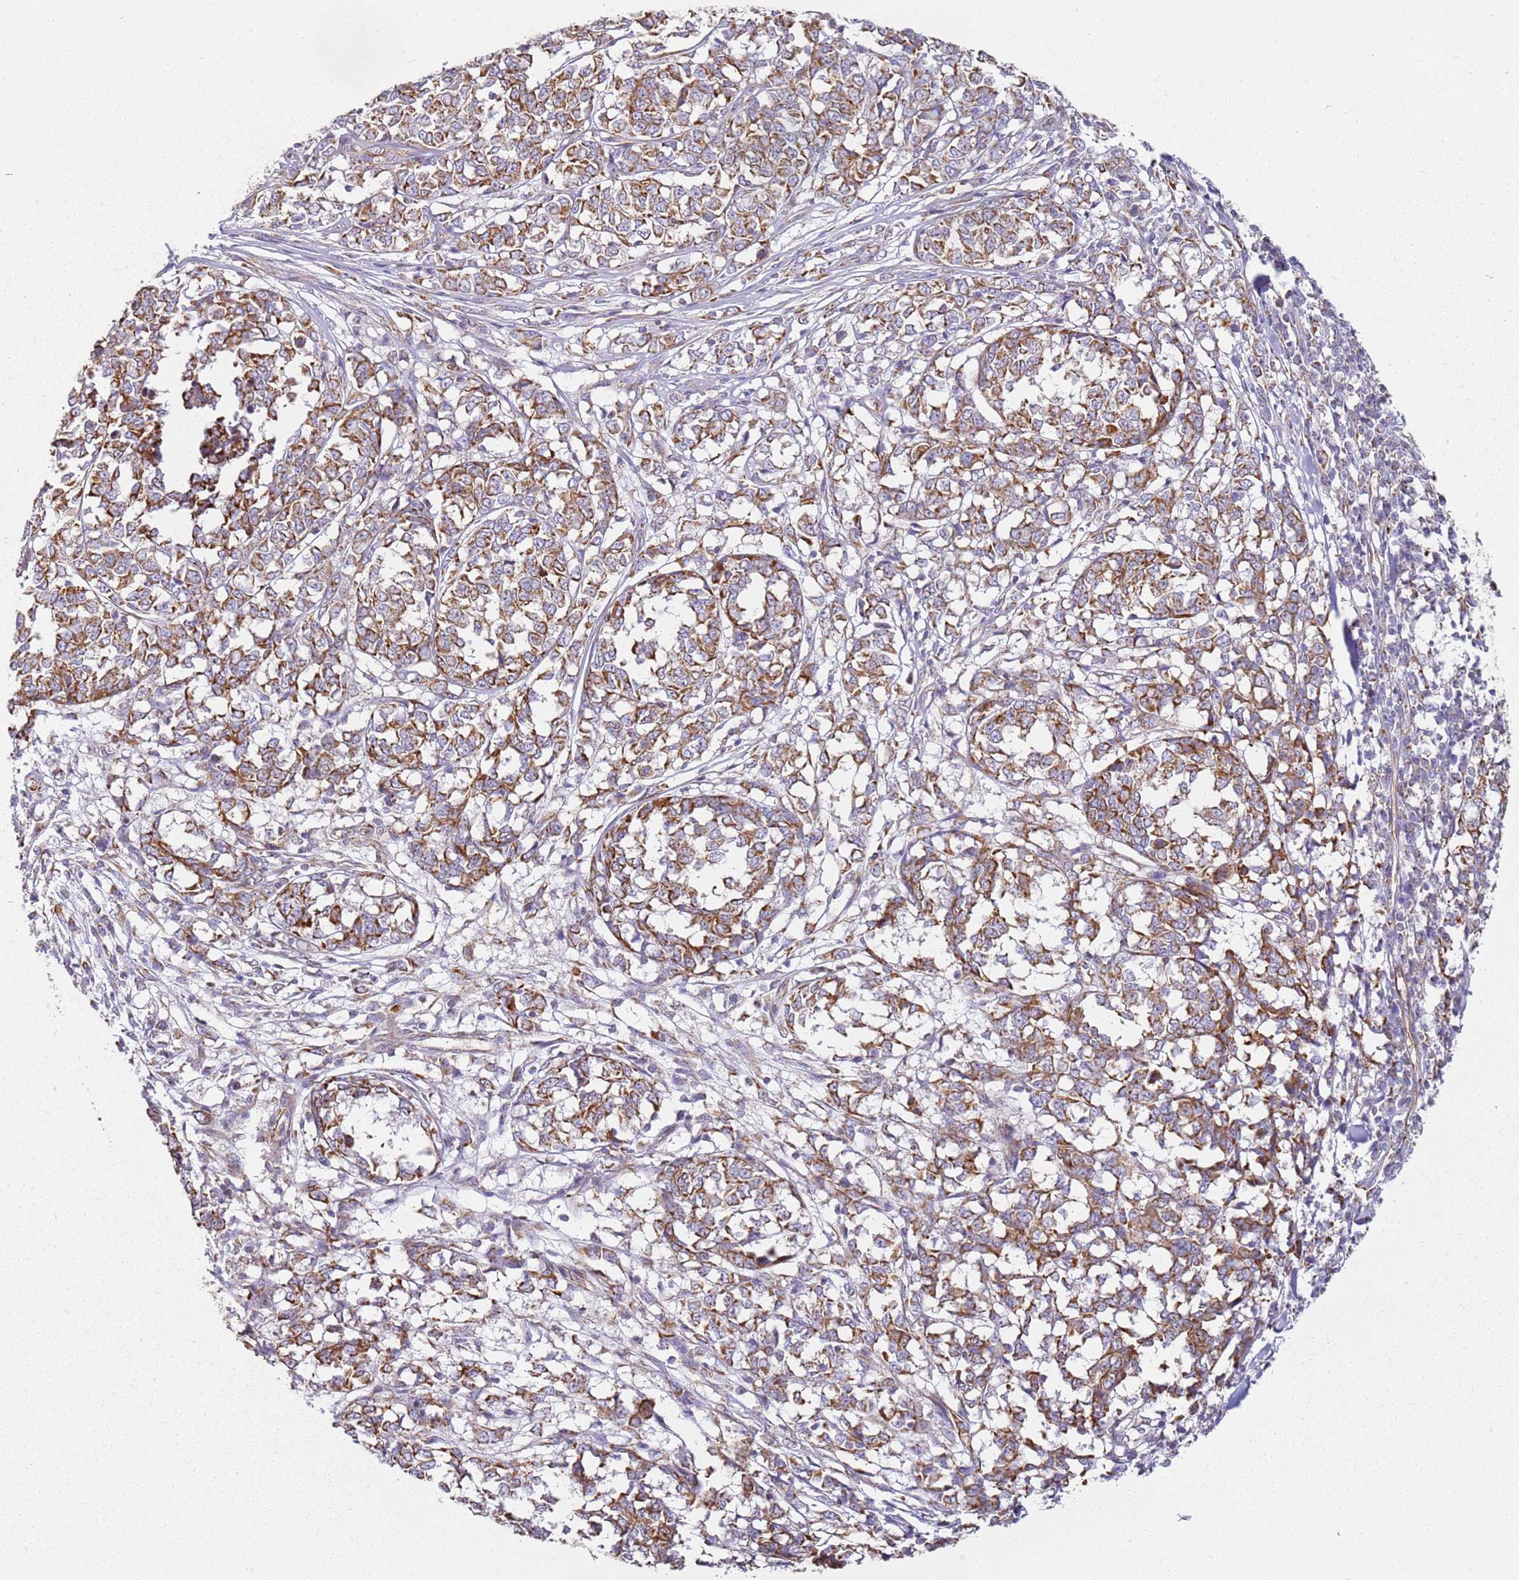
{"staining": {"intensity": "moderate", "quantity": ">75%", "location": "cytoplasmic/membranous"}, "tissue": "melanoma", "cell_type": "Tumor cells", "image_type": "cancer", "snomed": [{"axis": "morphology", "description": "Malignant melanoma, NOS"}, {"axis": "topography", "description": "Skin"}], "caption": "Melanoma was stained to show a protein in brown. There is medium levels of moderate cytoplasmic/membranous positivity in approximately >75% of tumor cells. (Brightfield microscopy of DAB IHC at high magnification).", "gene": "ALS2", "patient": {"sex": "female", "age": 72}}